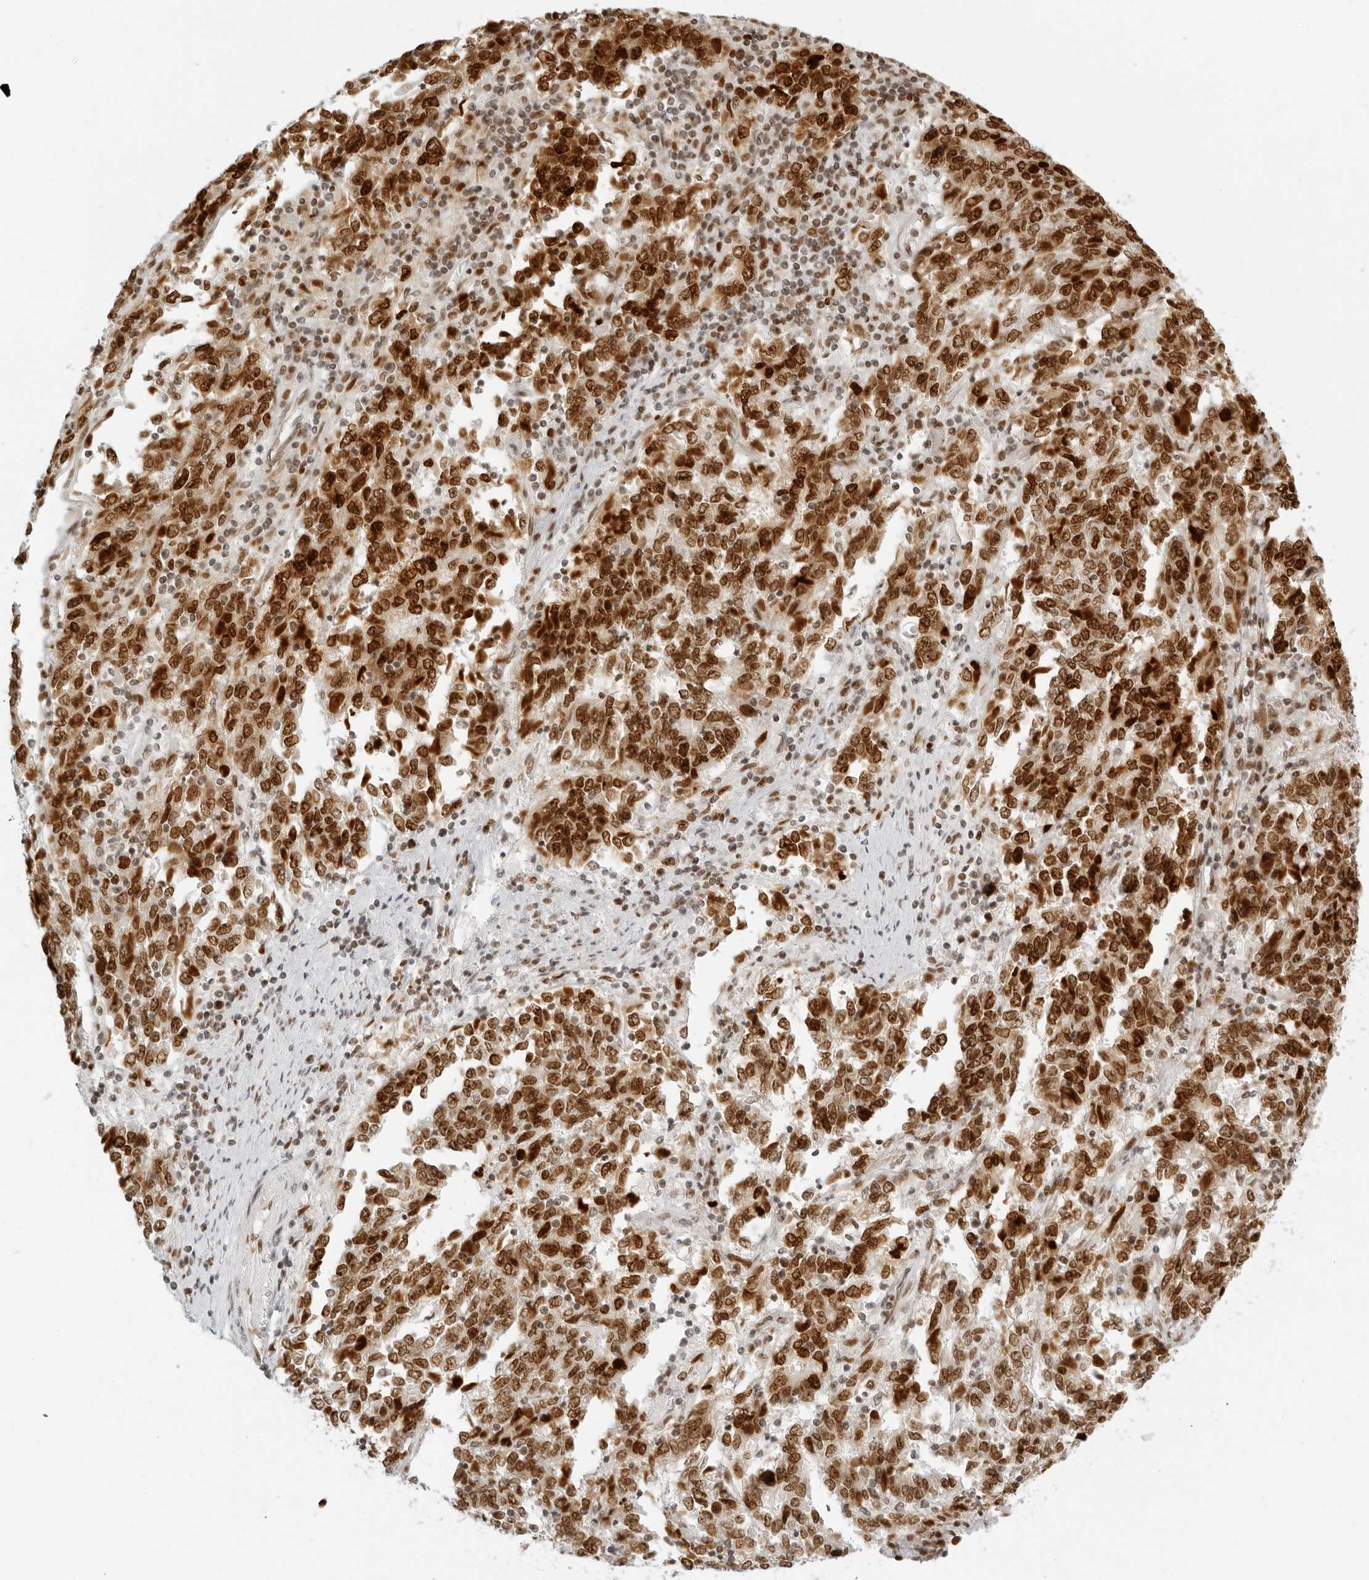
{"staining": {"intensity": "strong", "quantity": ">75%", "location": "nuclear"}, "tissue": "endometrial cancer", "cell_type": "Tumor cells", "image_type": "cancer", "snomed": [{"axis": "morphology", "description": "Adenocarcinoma, NOS"}, {"axis": "topography", "description": "Endometrium"}], "caption": "This image reveals immunohistochemistry staining of endometrial cancer (adenocarcinoma), with high strong nuclear expression in approximately >75% of tumor cells.", "gene": "RCC1", "patient": {"sex": "female", "age": 80}}